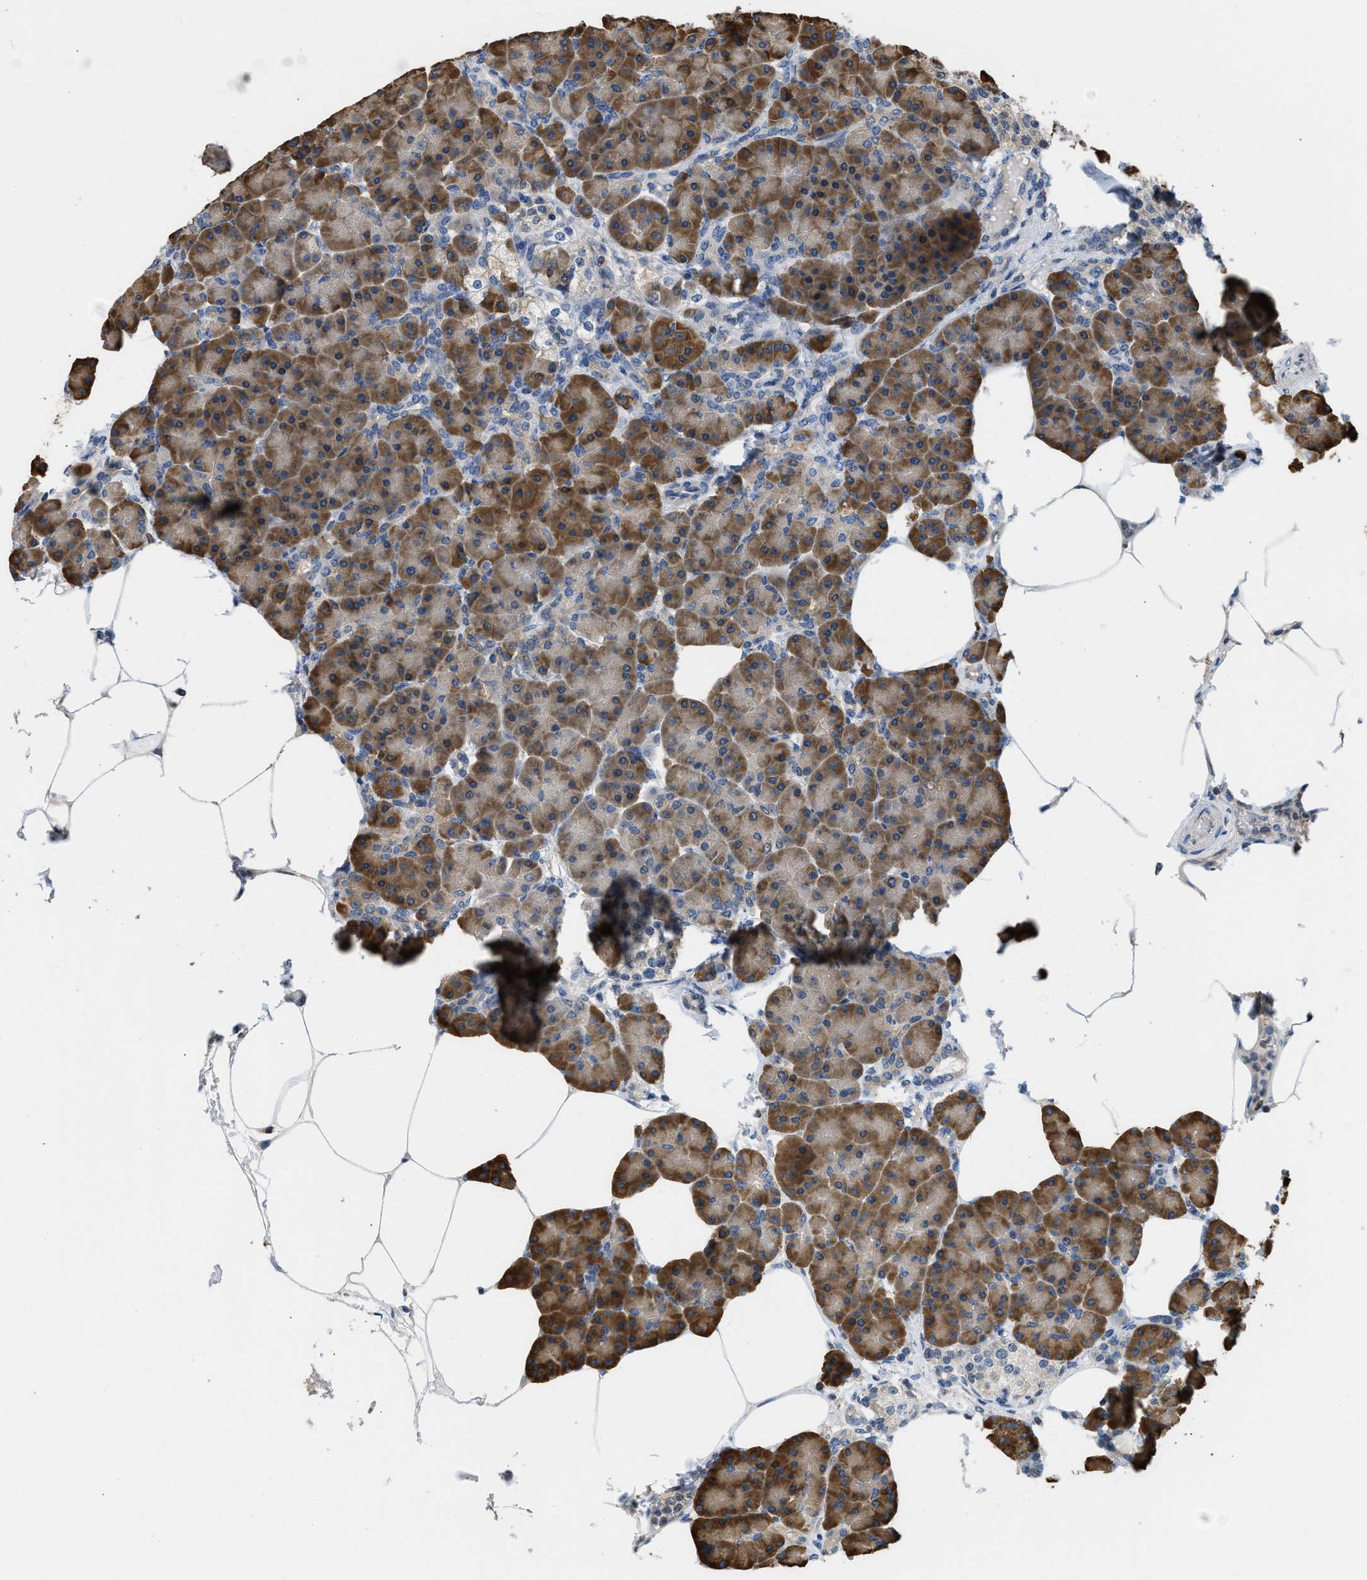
{"staining": {"intensity": "moderate", "quantity": ">75%", "location": "cytoplasmic/membranous"}, "tissue": "pancreas", "cell_type": "Exocrine glandular cells", "image_type": "normal", "snomed": [{"axis": "morphology", "description": "Normal tissue, NOS"}, {"axis": "topography", "description": "Pancreas"}], "caption": "IHC of unremarkable pancreas reveals medium levels of moderate cytoplasmic/membranous positivity in approximately >75% of exocrine glandular cells.", "gene": "TES", "patient": {"sex": "female", "age": 70}}